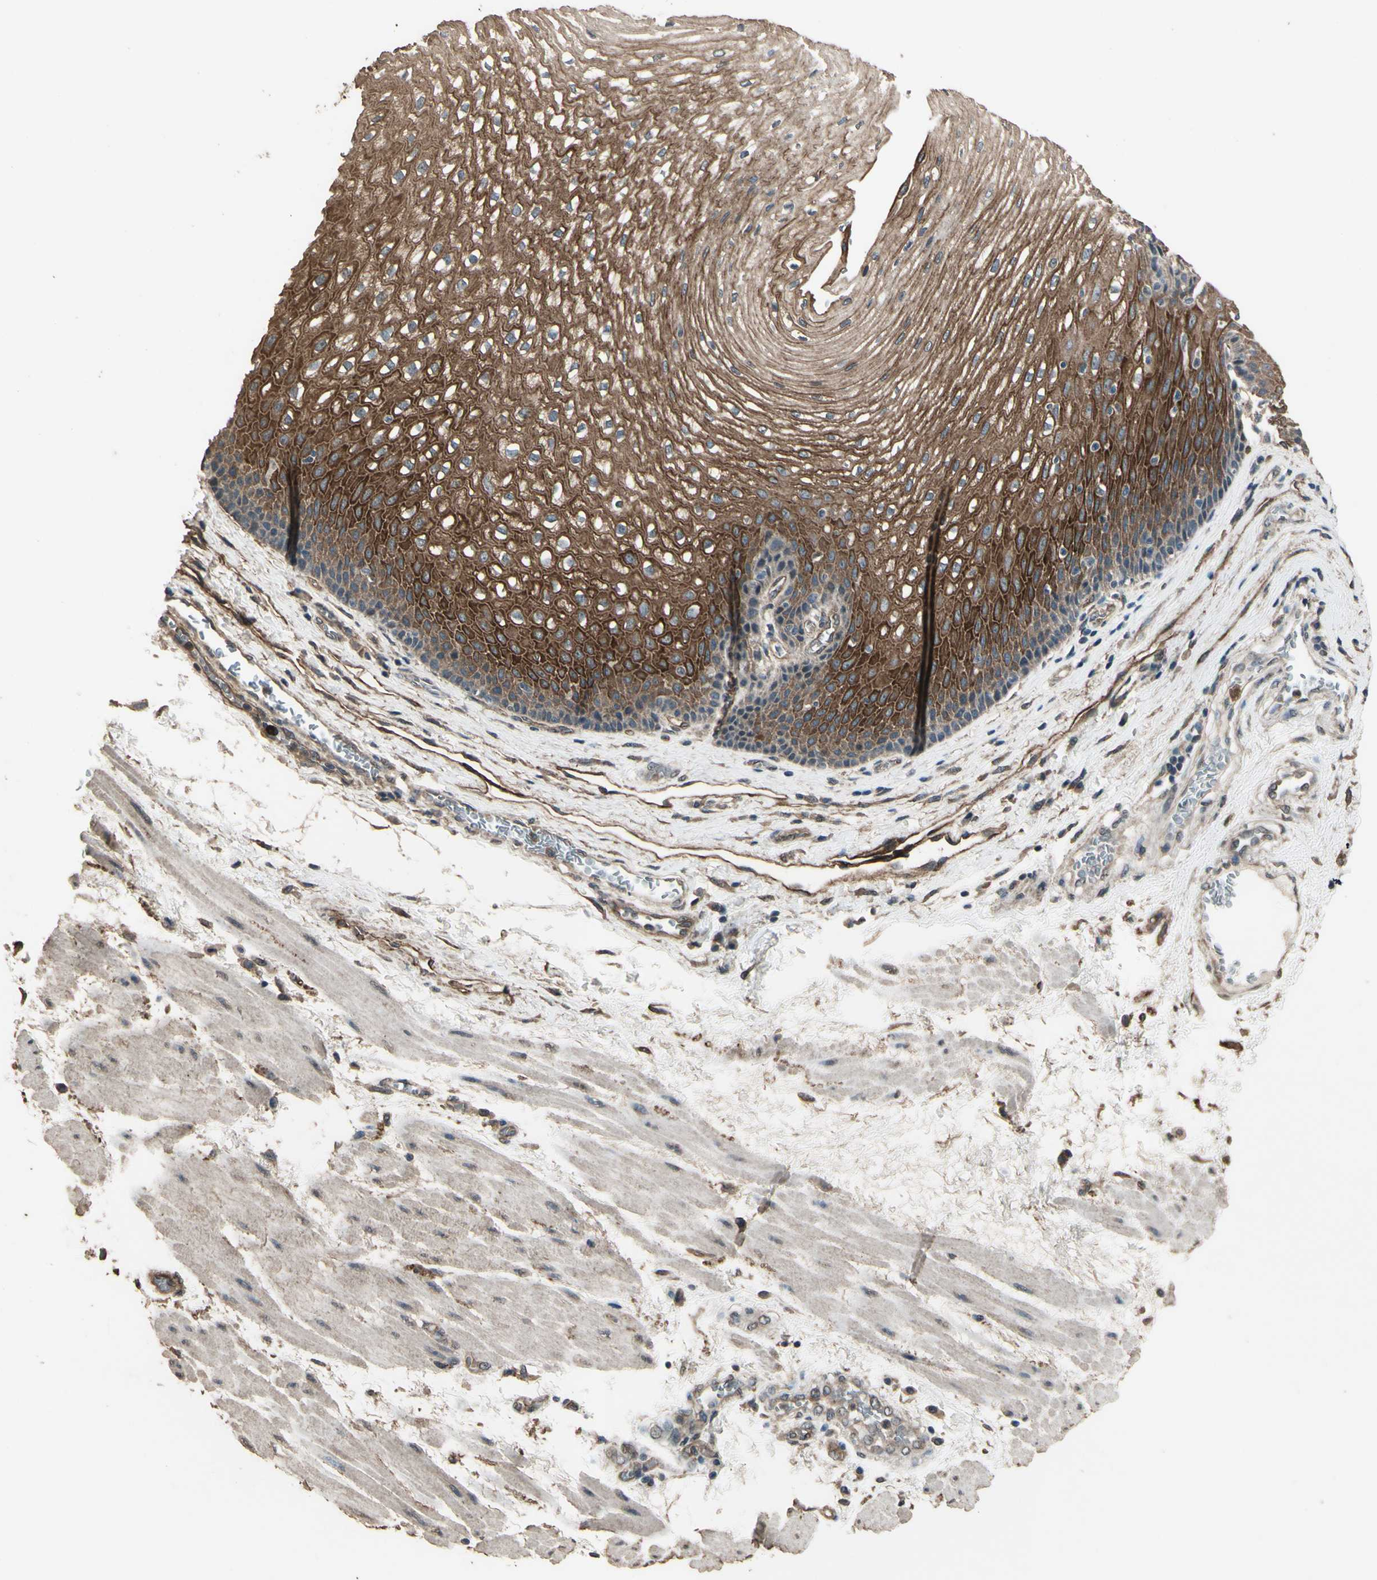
{"staining": {"intensity": "moderate", "quantity": ">75%", "location": "cytoplasmic/membranous"}, "tissue": "esophagus", "cell_type": "Squamous epithelial cells", "image_type": "normal", "snomed": [{"axis": "morphology", "description": "Normal tissue, NOS"}, {"axis": "topography", "description": "Esophagus"}], "caption": "Immunohistochemistry (DAB) staining of normal esophagus shows moderate cytoplasmic/membranous protein expression in approximately >75% of squamous epithelial cells. (Brightfield microscopy of DAB IHC at high magnification).", "gene": "TSPO", "patient": {"sex": "male", "age": 48}}